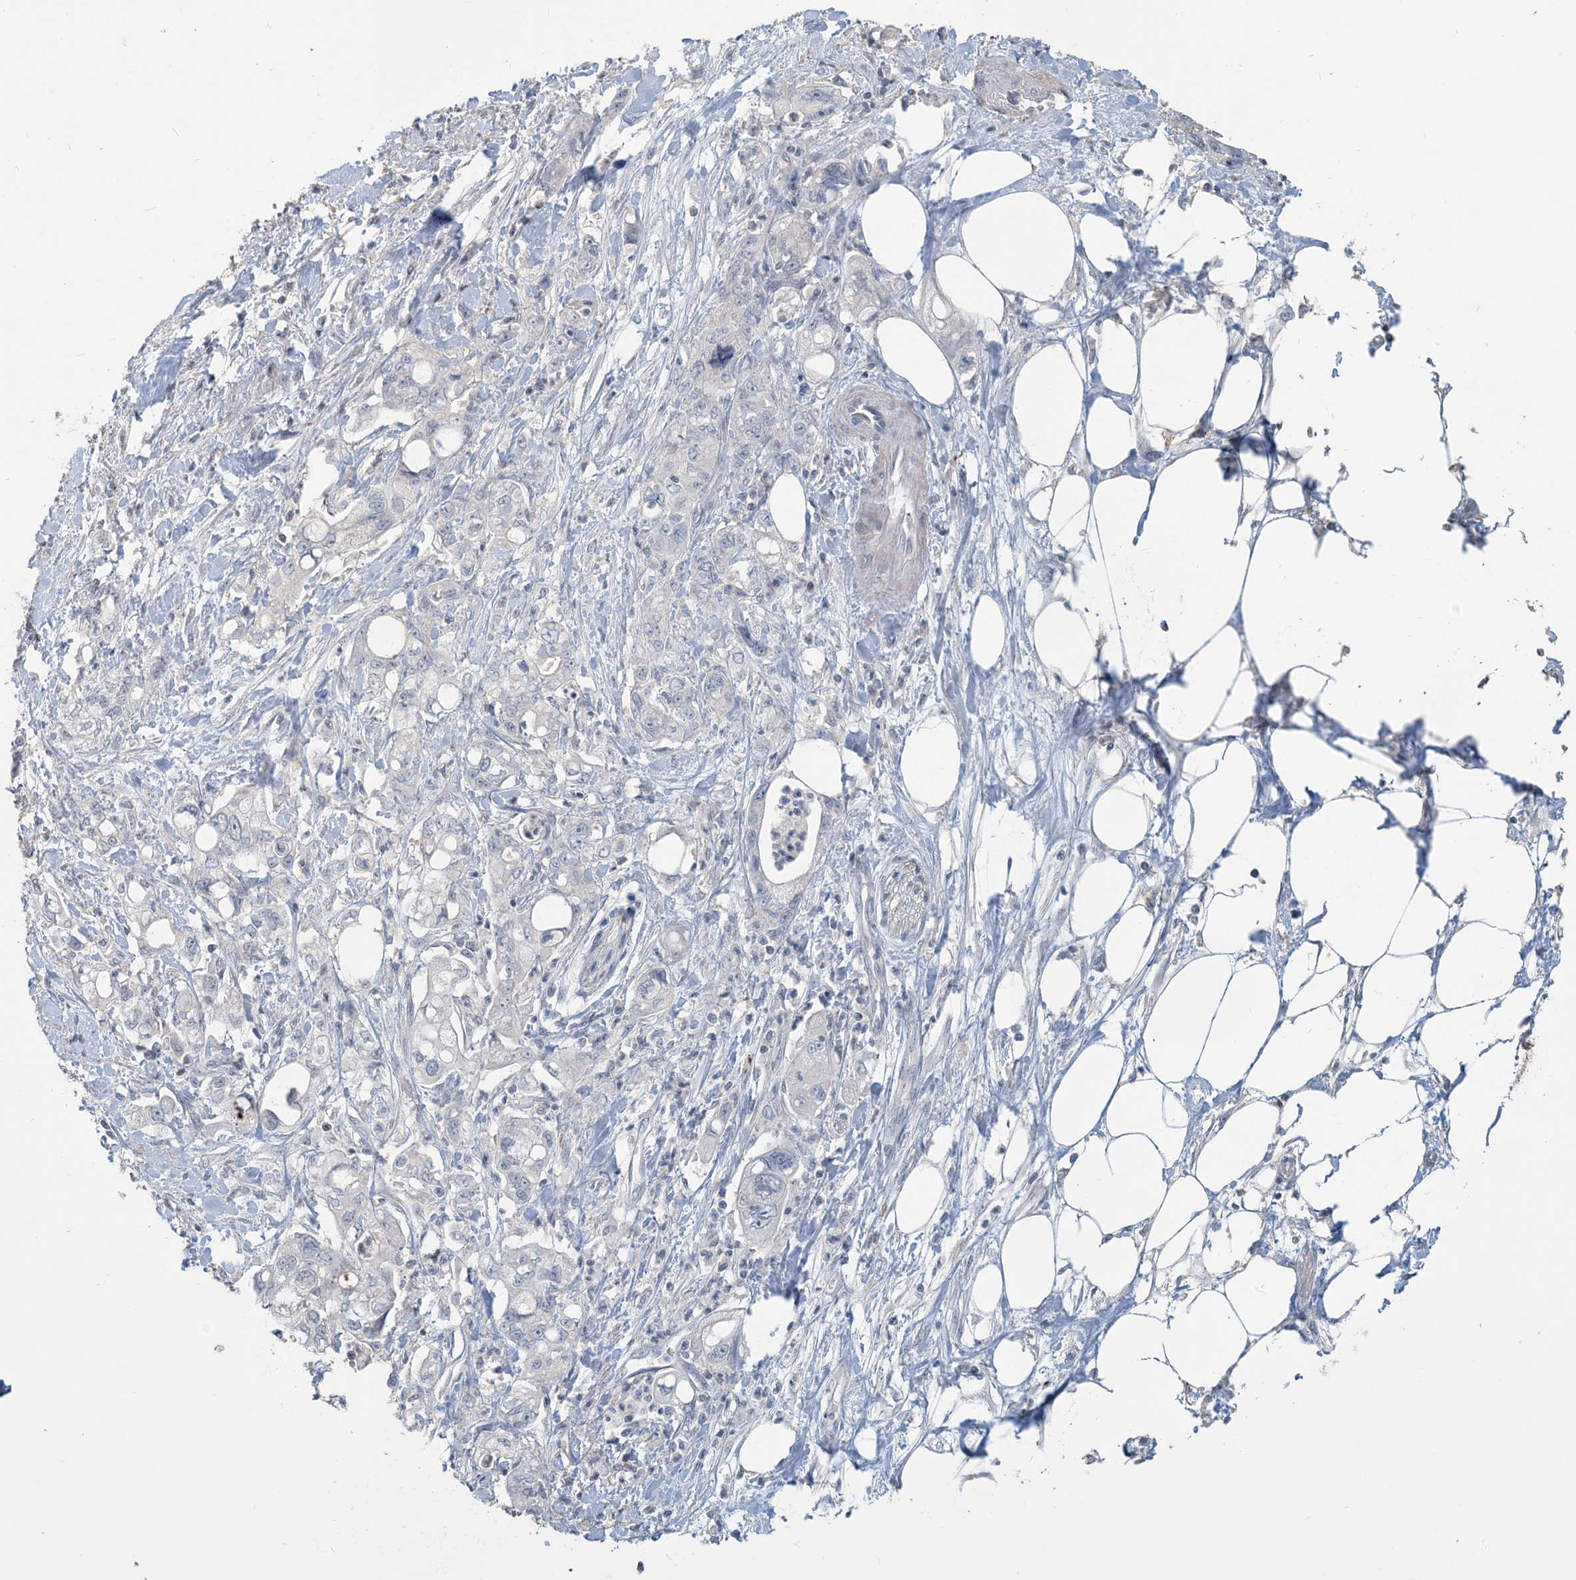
{"staining": {"intensity": "negative", "quantity": "none", "location": "none"}, "tissue": "pancreatic cancer", "cell_type": "Tumor cells", "image_type": "cancer", "snomed": [{"axis": "morphology", "description": "Adenocarcinoma, NOS"}, {"axis": "topography", "description": "Pancreas"}], "caption": "Tumor cells show no significant protein expression in pancreatic cancer.", "gene": "NPHS2", "patient": {"sex": "male", "age": 70}}